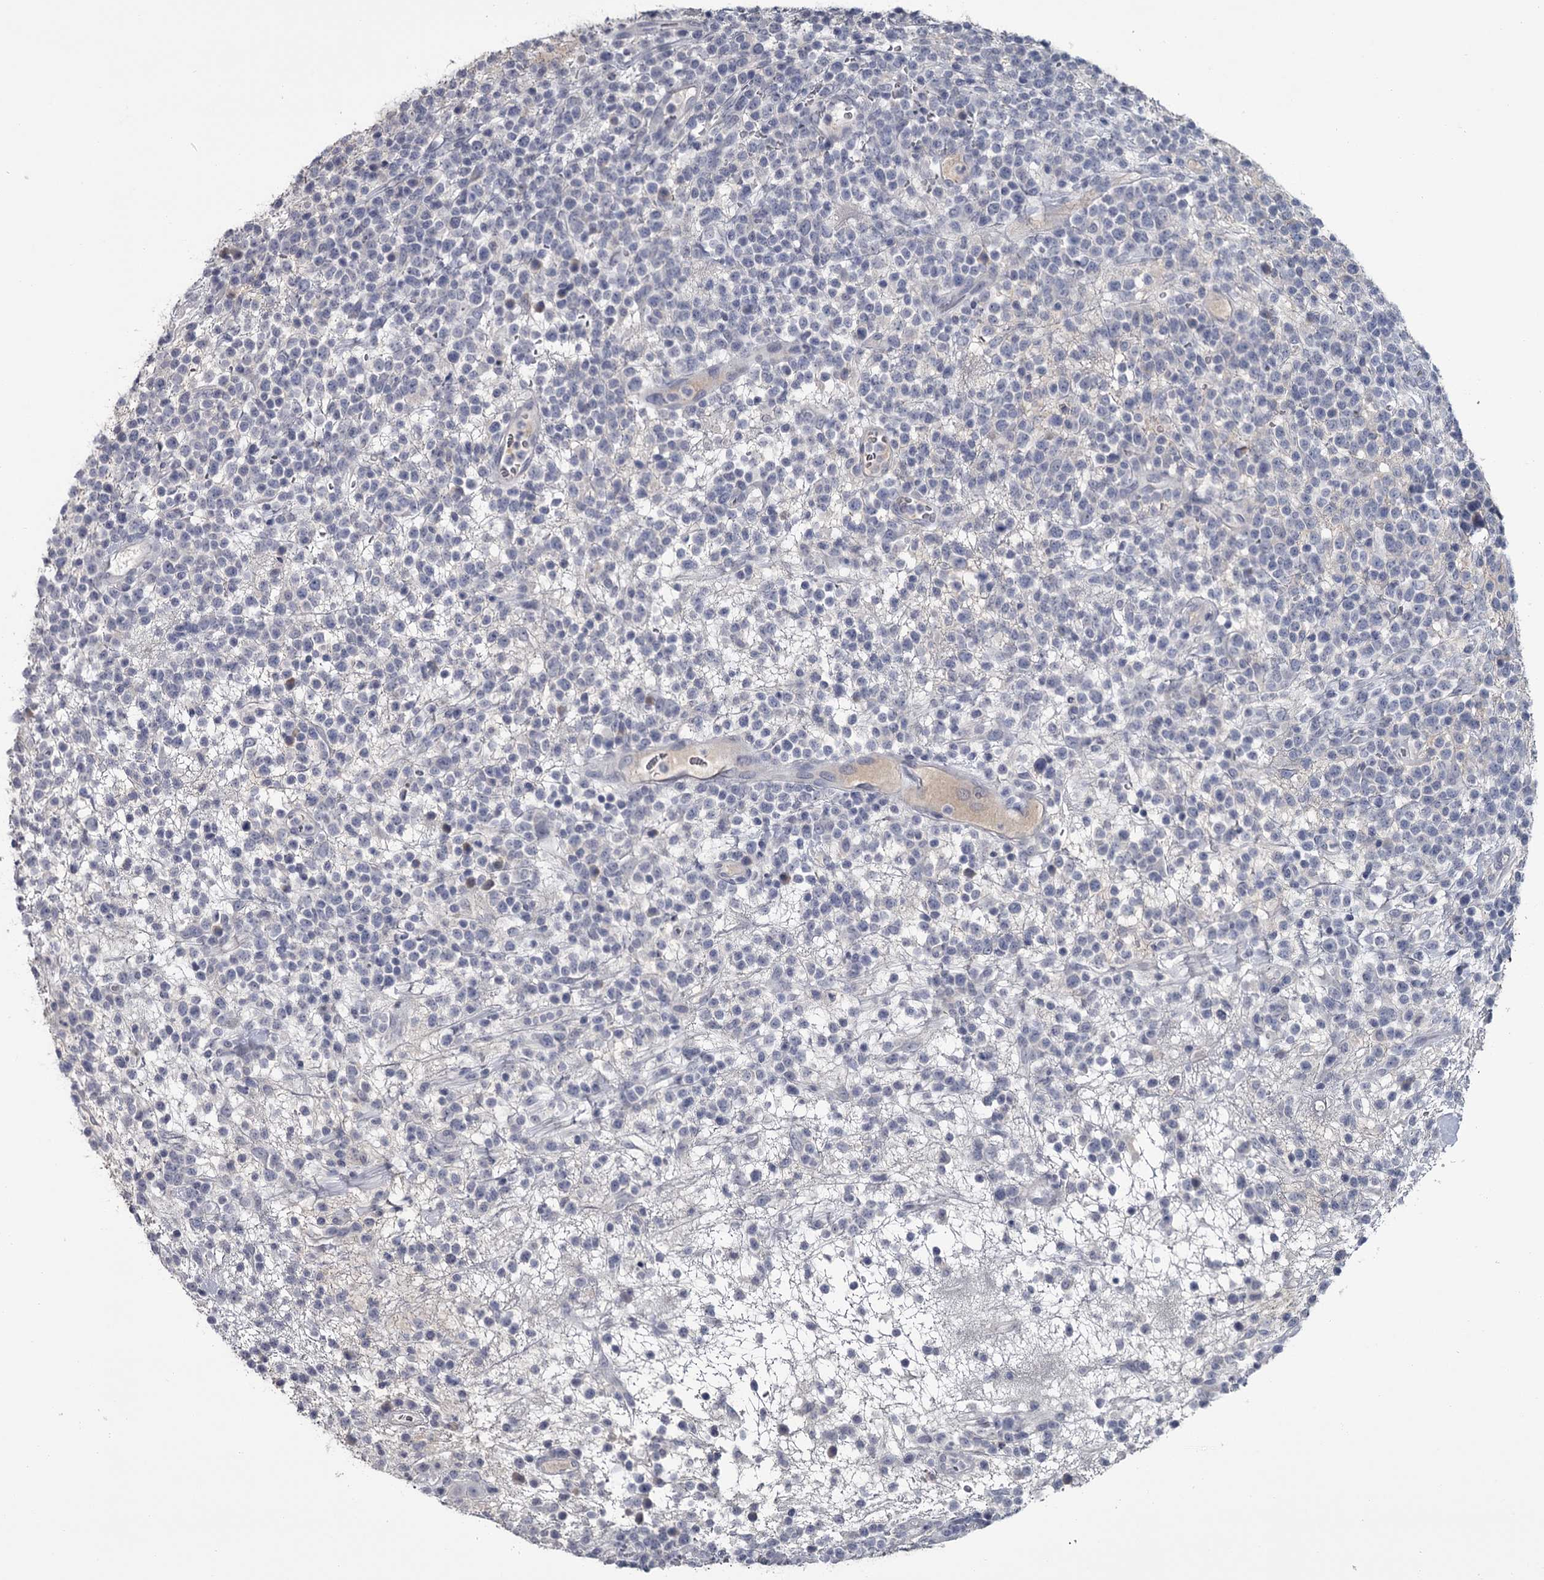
{"staining": {"intensity": "negative", "quantity": "none", "location": "none"}, "tissue": "lymphoma", "cell_type": "Tumor cells", "image_type": "cancer", "snomed": [{"axis": "morphology", "description": "Malignant lymphoma, non-Hodgkin's type, High grade"}, {"axis": "topography", "description": "Colon"}], "caption": "Tumor cells are negative for protein expression in human malignant lymphoma, non-Hodgkin's type (high-grade).", "gene": "DAO", "patient": {"sex": "female", "age": 53}}